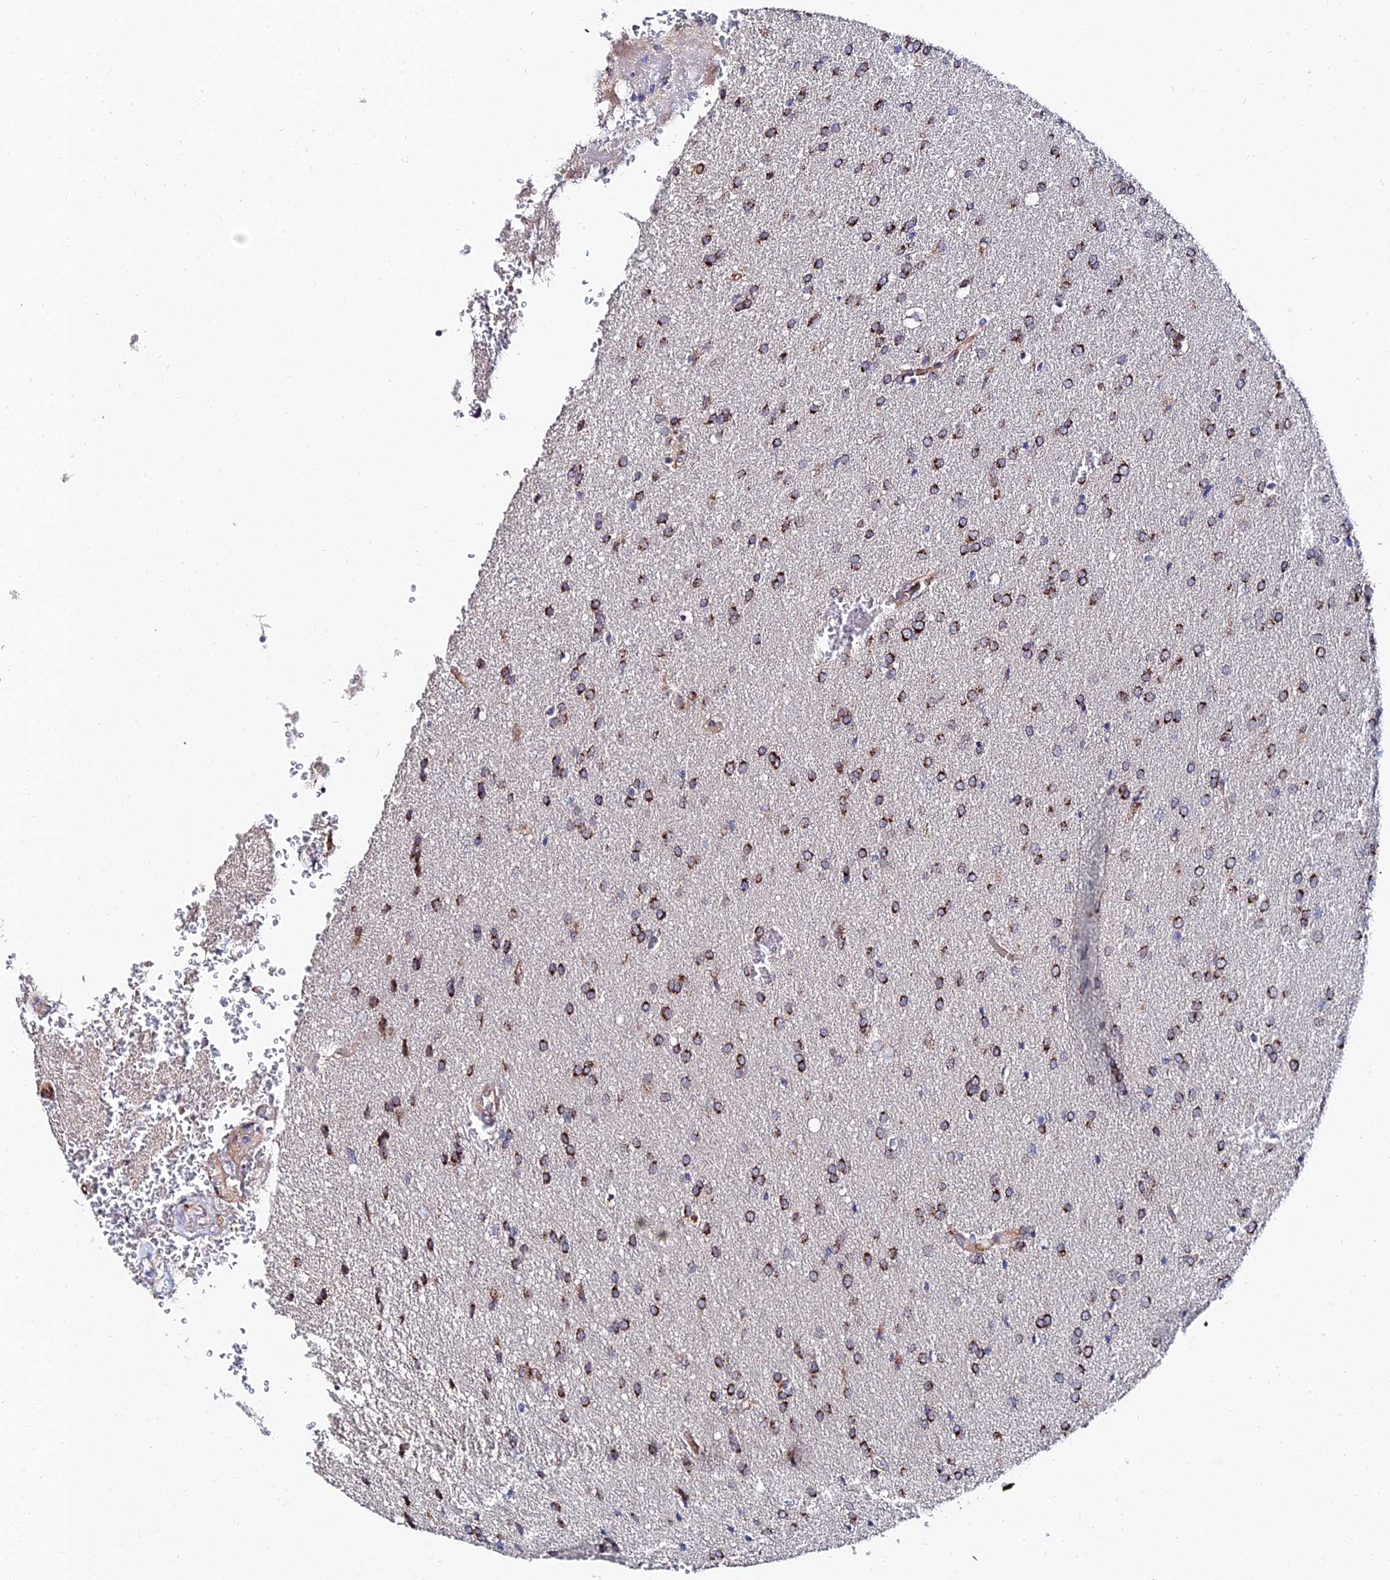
{"staining": {"intensity": "strong", "quantity": ">75%", "location": "cytoplasmic/membranous"}, "tissue": "glioma", "cell_type": "Tumor cells", "image_type": "cancer", "snomed": [{"axis": "morphology", "description": "Glioma, malignant, Low grade"}, {"axis": "topography", "description": "Brain"}], "caption": "The histopathology image exhibits immunohistochemical staining of malignant glioma (low-grade). There is strong cytoplasmic/membranous expression is identified in about >75% of tumor cells. The staining was performed using DAB to visualize the protein expression in brown, while the nuclei were stained in blue with hematoxylin (Magnification: 20x).", "gene": "BORCS8", "patient": {"sex": "female", "age": 32}}